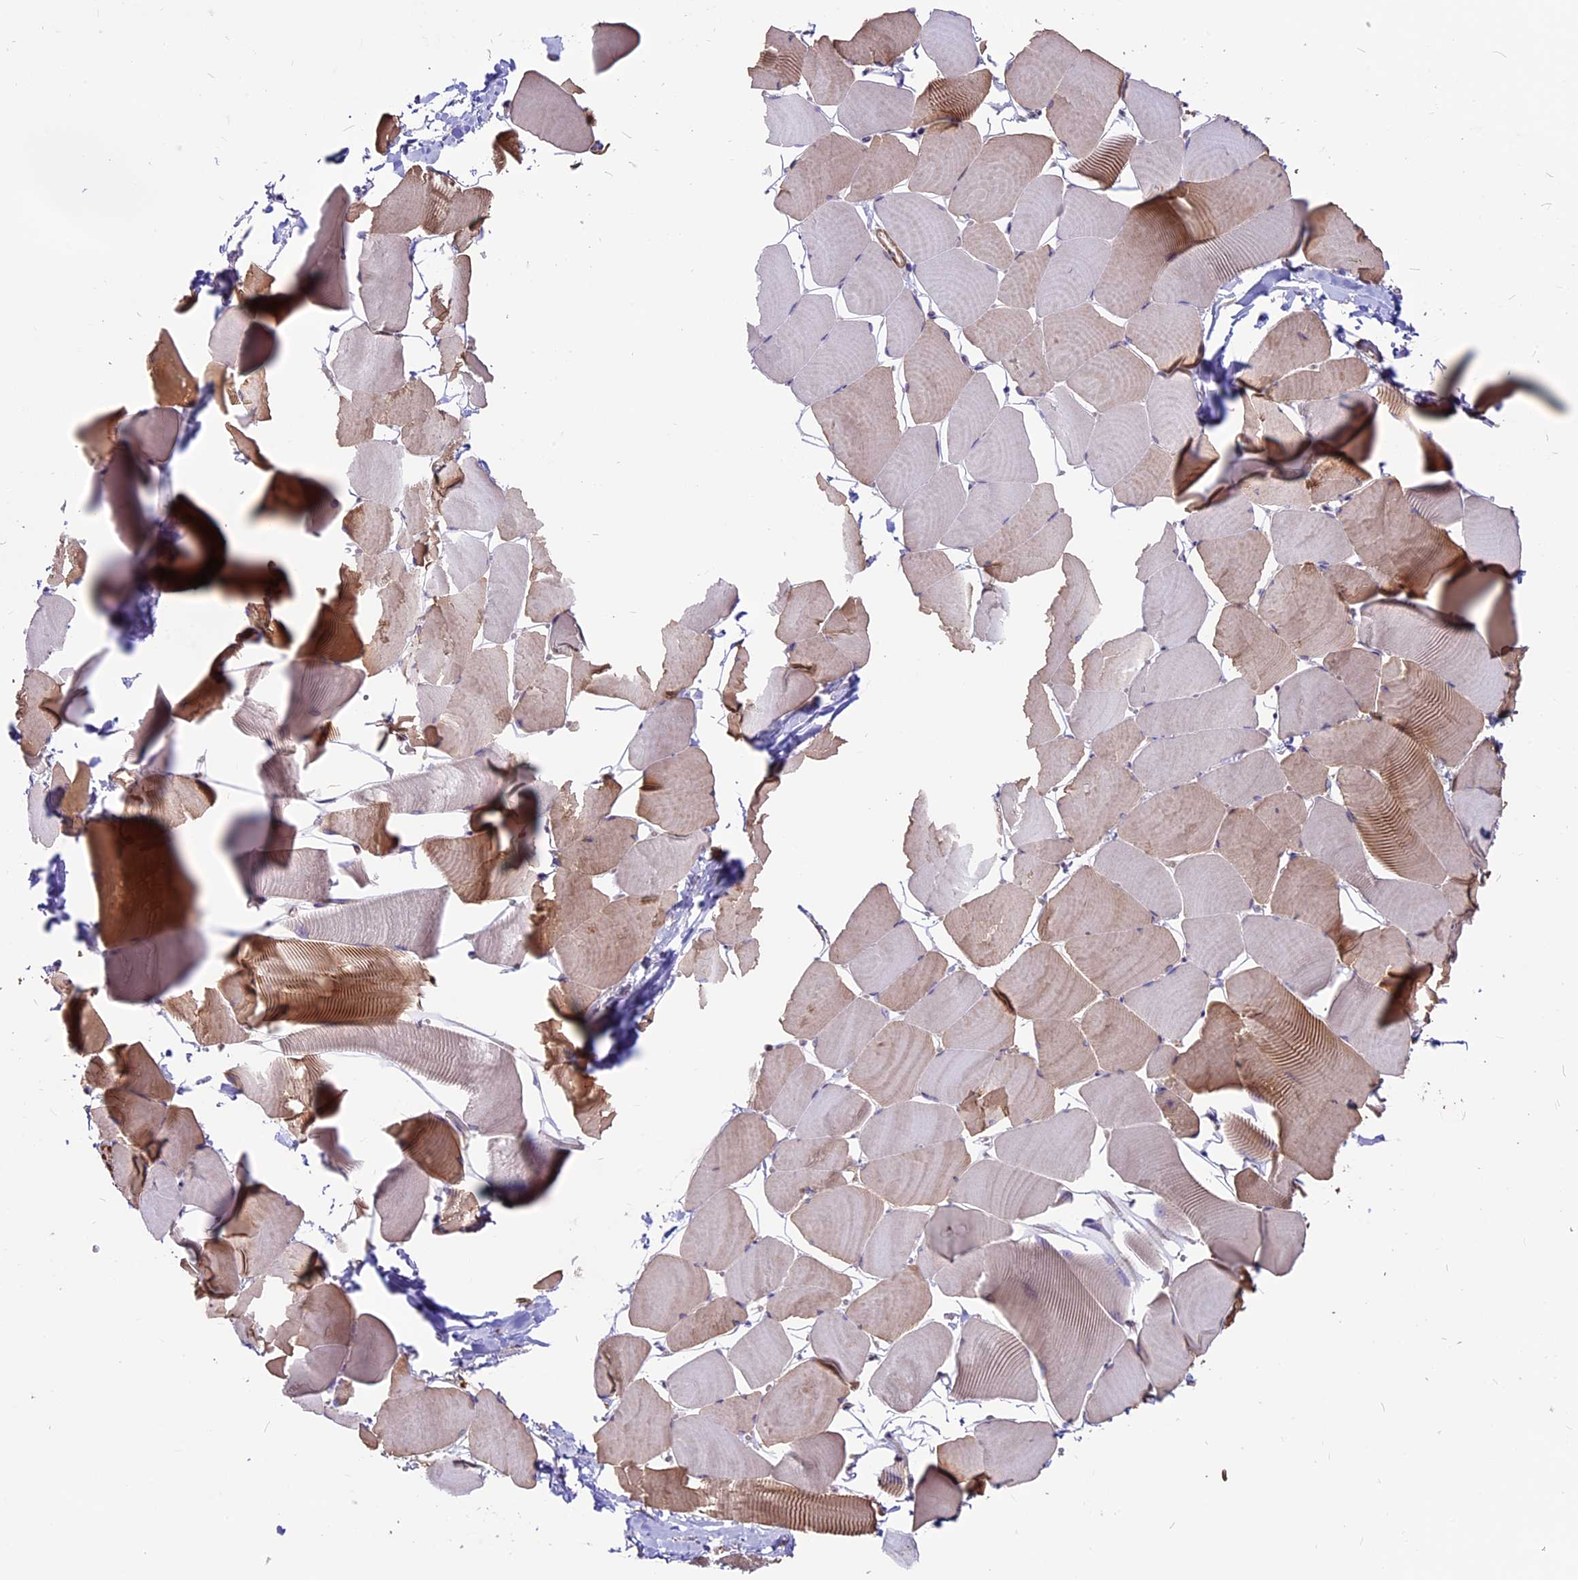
{"staining": {"intensity": "moderate", "quantity": "25%-75%", "location": "cytoplasmic/membranous"}, "tissue": "skeletal muscle", "cell_type": "Myocytes", "image_type": "normal", "snomed": [{"axis": "morphology", "description": "Normal tissue, NOS"}, {"axis": "topography", "description": "Skeletal muscle"}], "caption": "Immunohistochemistry (IHC) histopathology image of benign skeletal muscle: human skeletal muscle stained using IHC shows medium levels of moderate protein expression localized specifically in the cytoplasmic/membranous of myocytes, appearing as a cytoplasmic/membranous brown color.", "gene": "ANO3", "patient": {"sex": "male", "age": 25}}